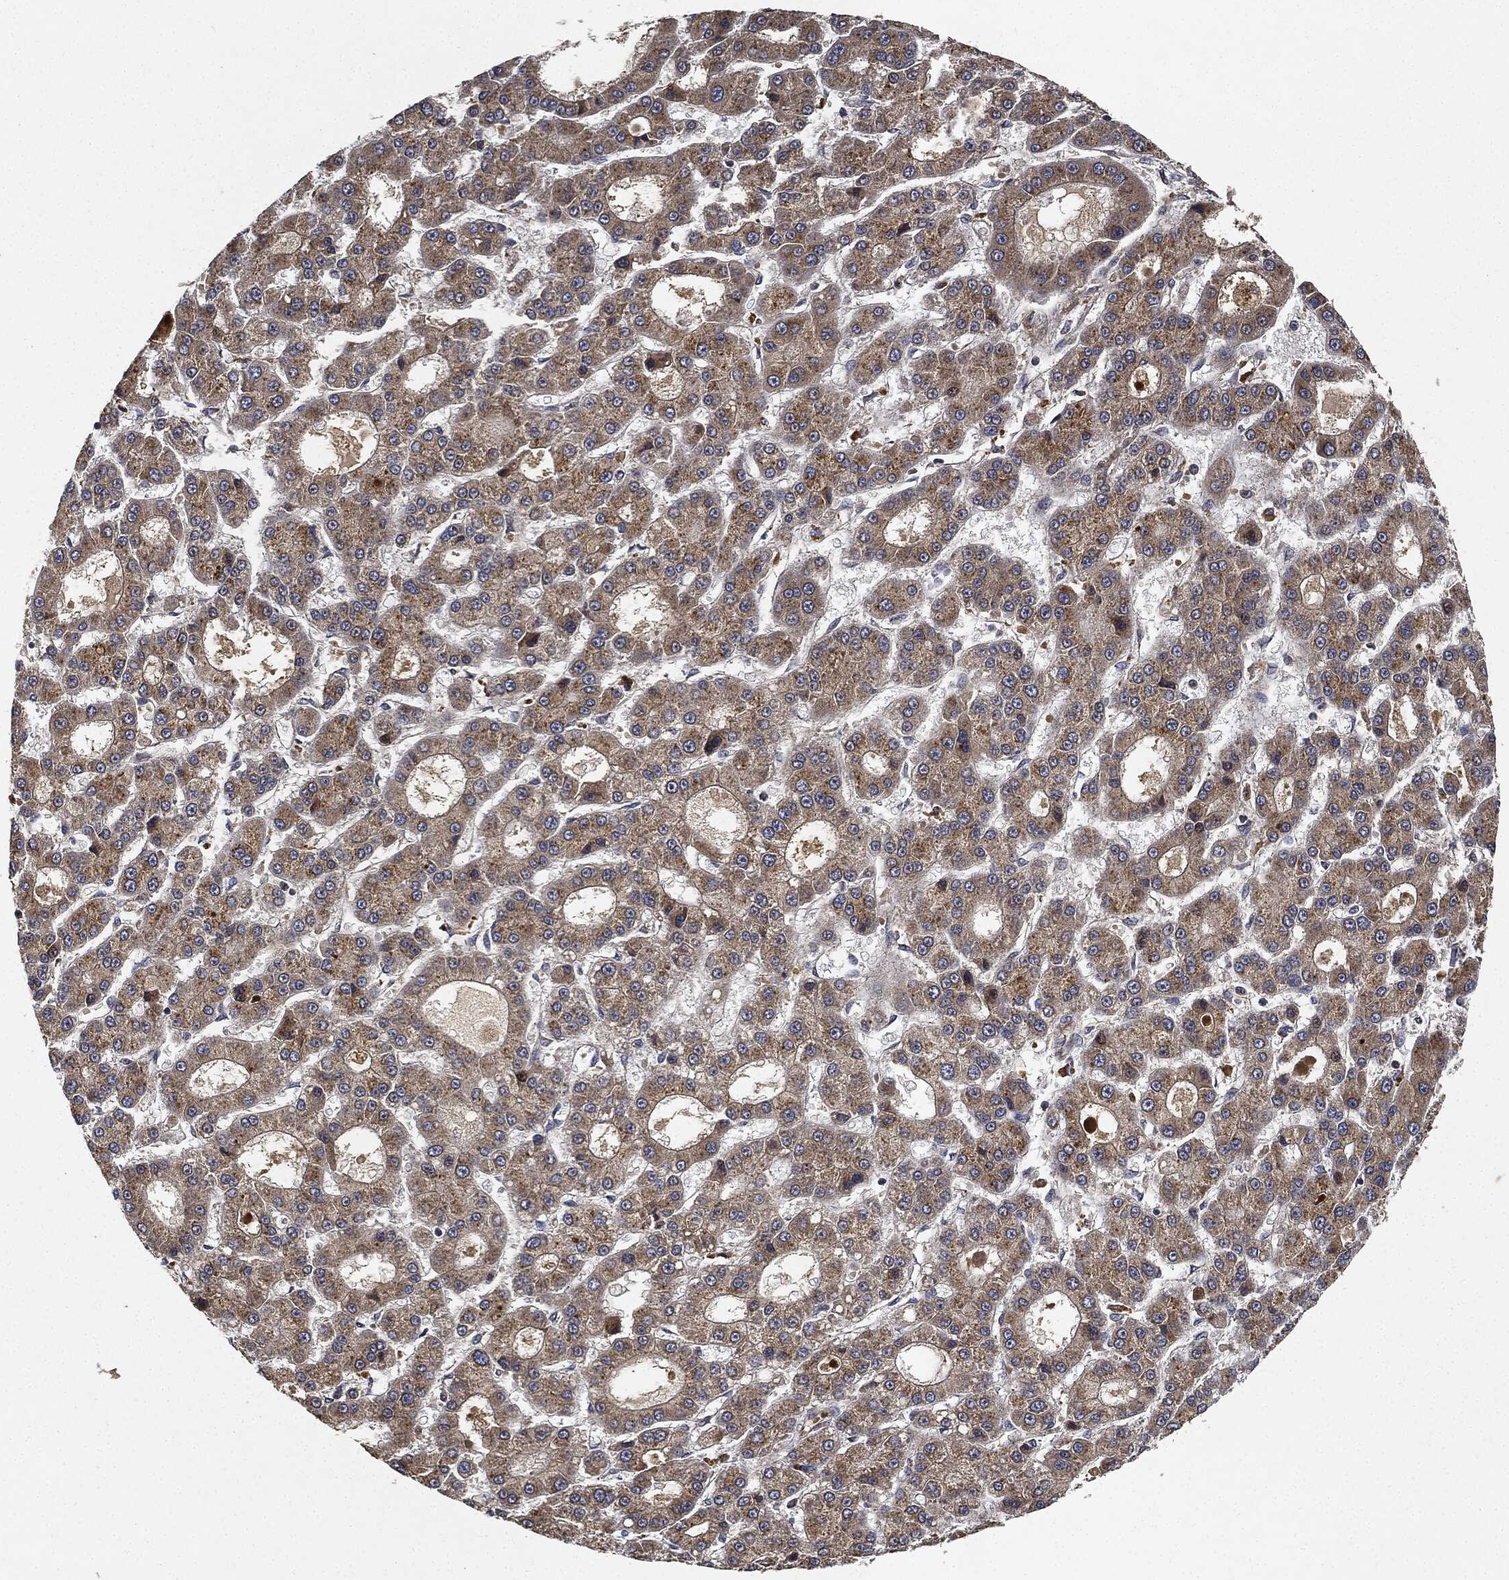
{"staining": {"intensity": "weak", "quantity": ">75%", "location": "cytoplasmic/membranous"}, "tissue": "liver cancer", "cell_type": "Tumor cells", "image_type": "cancer", "snomed": [{"axis": "morphology", "description": "Carcinoma, Hepatocellular, NOS"}, {"axis": "topography", "description": "Liver"}], "caption": "IHC image of neoplastic tissue: hepatocellular carcinoma (liver) stained using immunohistochemistry displays low levels of weak protein expression localized specifically in the cytoplasmic/membranous of tumor cells, appearing as a cytoplasmic/membranous brown color.", "gene": "MLST8", "patient": {"sex": "male", "age": 70}}